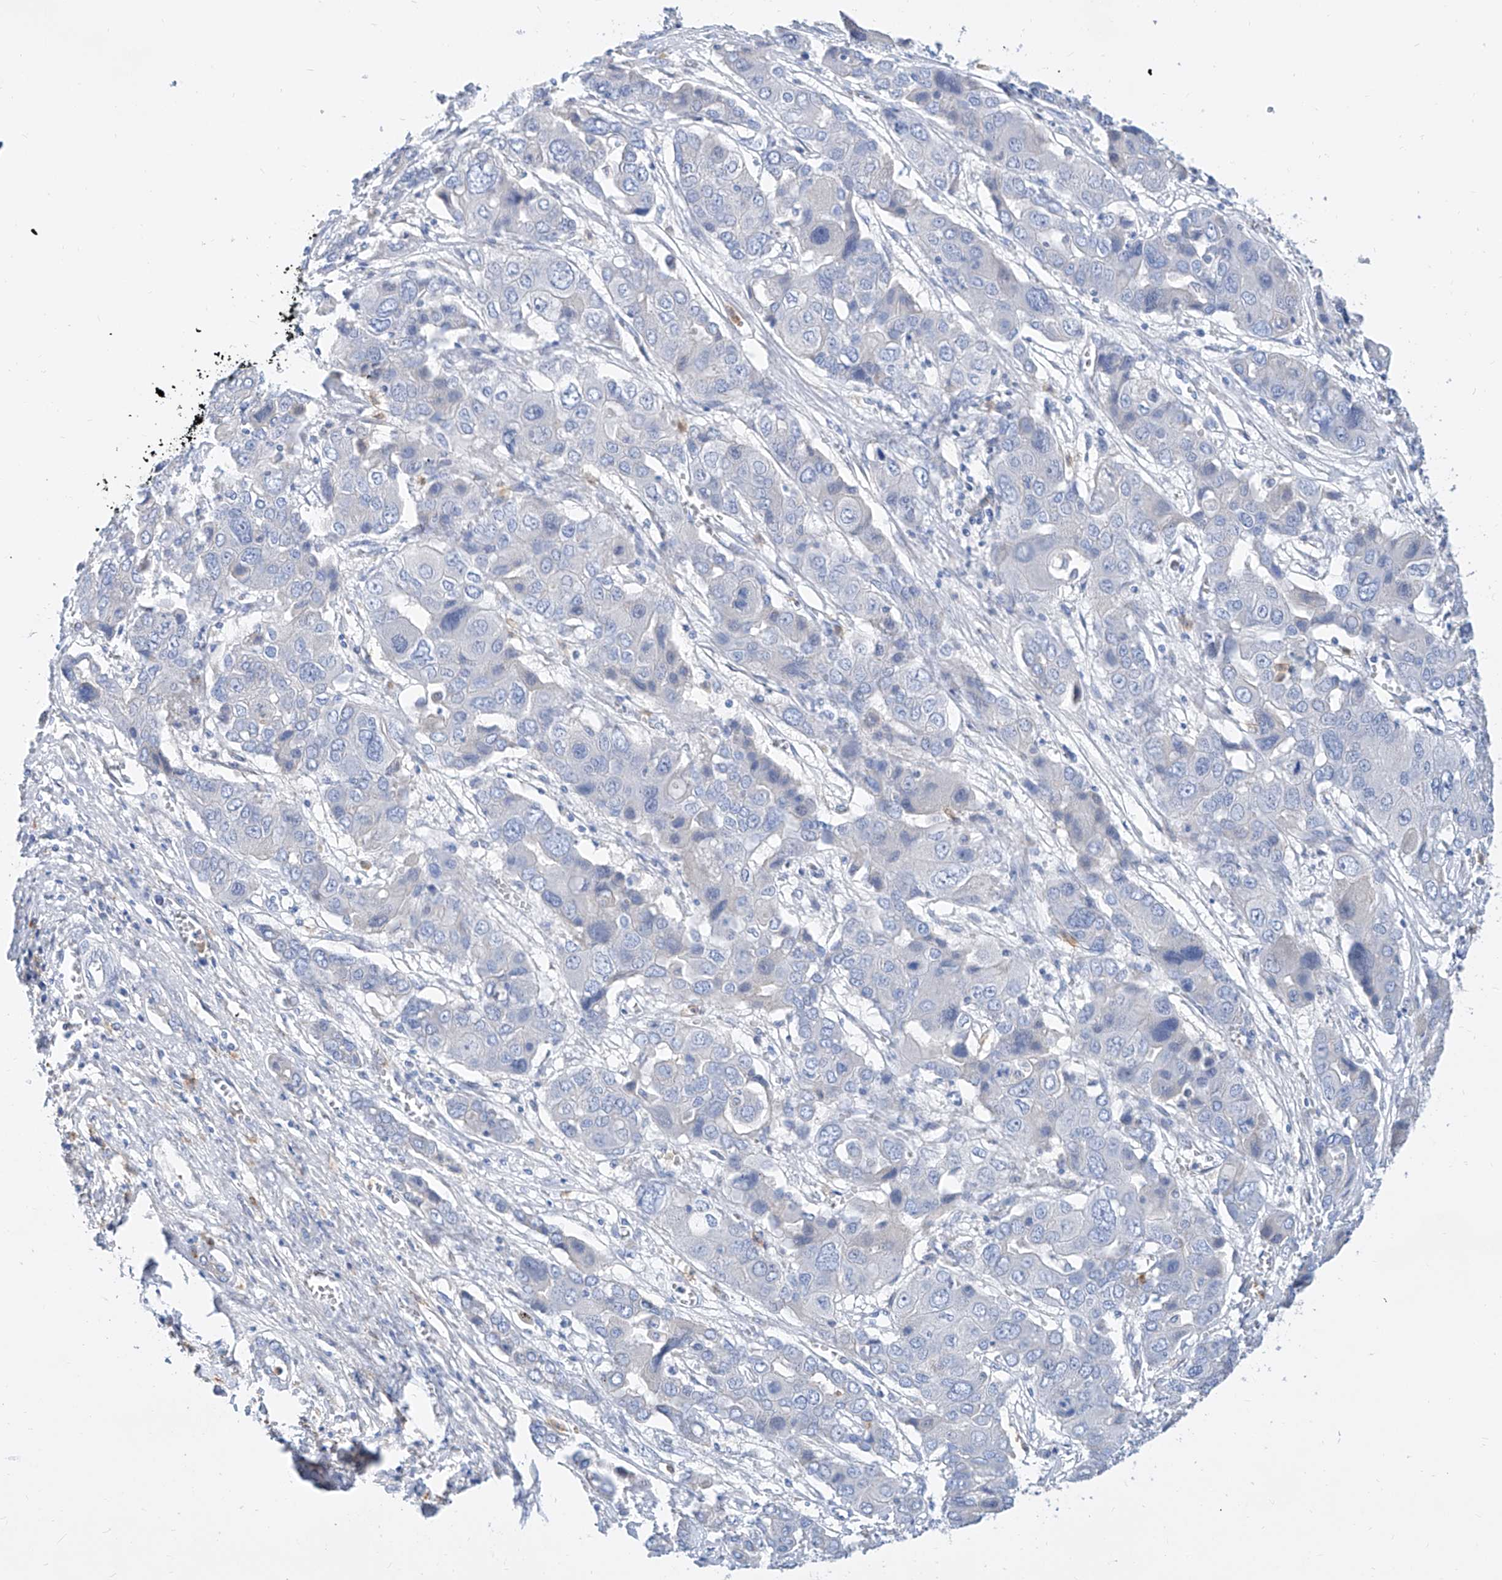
{"staining": {"intensity": "negative", "quantity": "none", "location": "none"}, "tissue": "liver cancer", "cell_type": "Tumor cells", "image_type": "cancer", "snomed": [{"axis": "morphology", "description": "Cholangiocarcinoma"}, {"axis": "topography", "description": "Liver"}], "caption": "Immunohistochemical staining of human liver cancer (cholangiocarcinoma) shows no significant positivity in tumor cells.", "gene": "SLC25A29", "patient": {"sex": "male", "age": 67}}